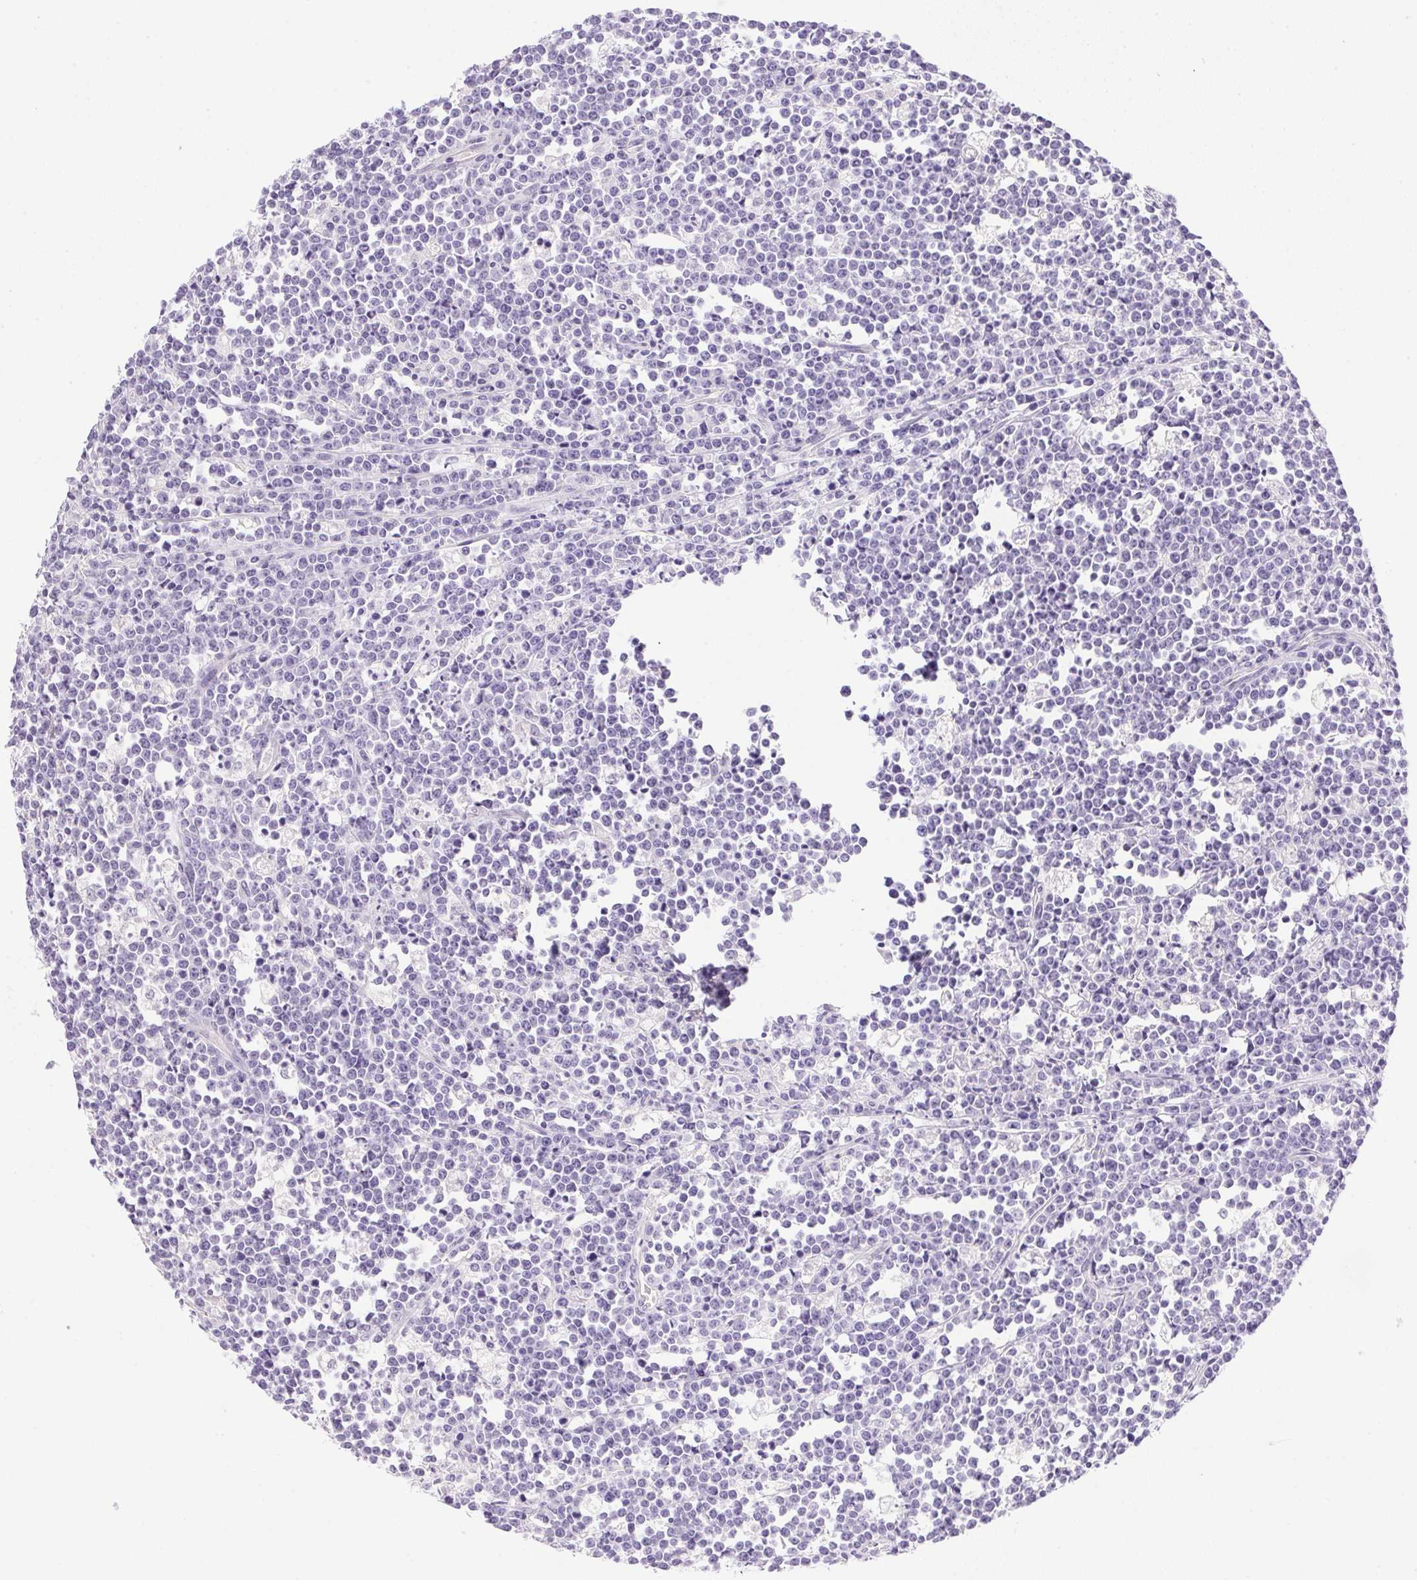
{"staining": {"intensity": "negative", "quantity": "none", "location": "none"}, "tissue": "lymphoma", "cell_type": "Tumor cells", "image_type": "cancer", "snomed": [{"axis": "morphology", "description": "Malignant lymphoma, non-Hodgkin's type, High grade"}, {"axis": "topography", "description": "Small intestine"}], "caption": "Tumor cells show no significant protein positivity in high-grade malignant lymphoma, non-Hodgkin's type.", "gene": "ATP6V0A4", "patient": {"sex": "female", "age": 56}}